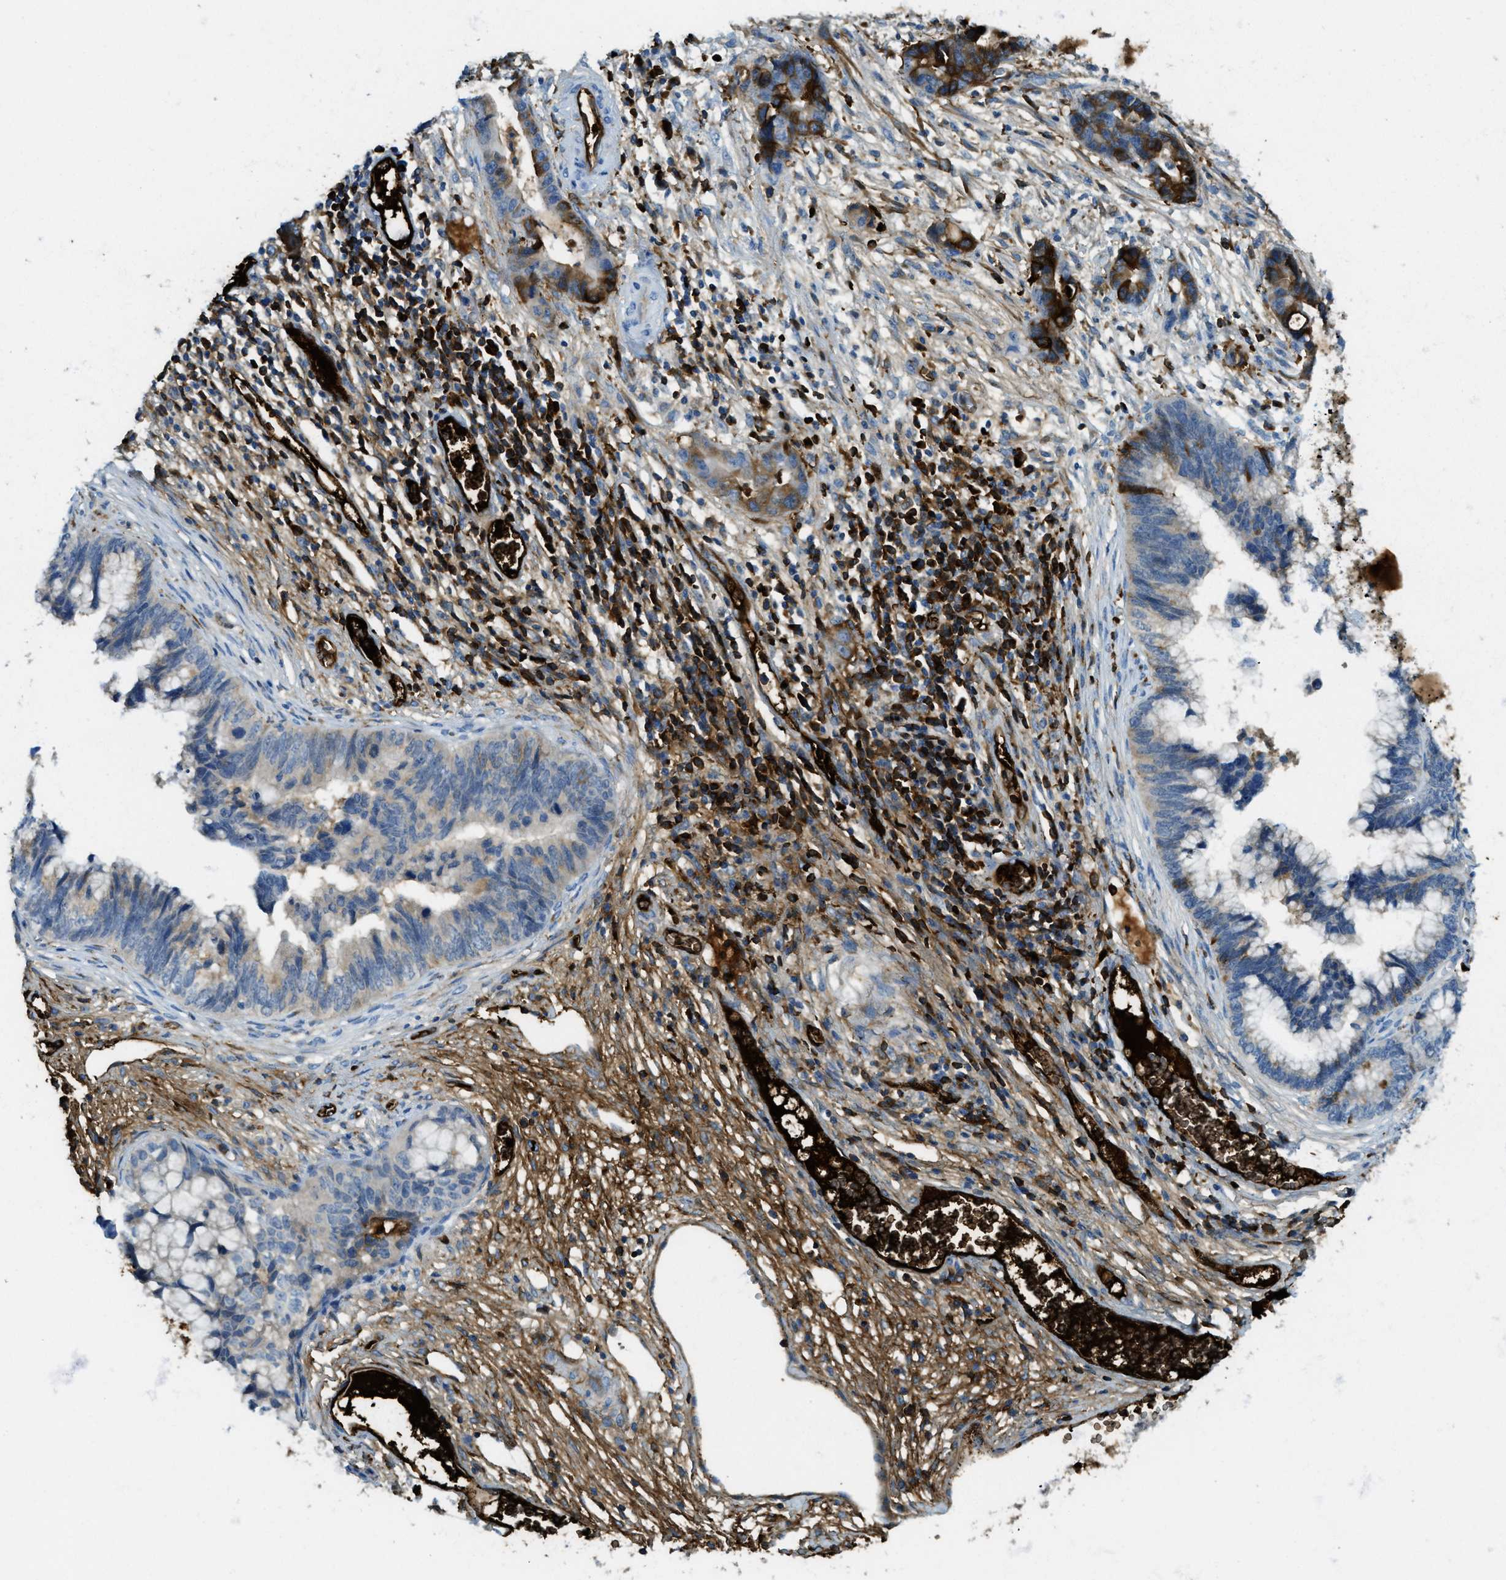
{"staining": {"intensity": "moderate", "quantity": "<25%", "location": "cytoplasmic/membranous"}, "tissue": "cervical cancer", "cell_type": "Tumor cells", "image_type": "cancer", "snomed": [{"axis": "morphology", "description": "Adenocarcinoma, NOS"}, {"axis": "topography", "description": "Cervix"}], "caption": "This is an image of immunohistochemistry (IHC) staining of cervical cancer (adenocarcinoma), which shows moderate expression in the cytoplasmic/membranous of tumor cells.", "gene": "TRIM59", "patient": {"sex": "female", "age": 44}}